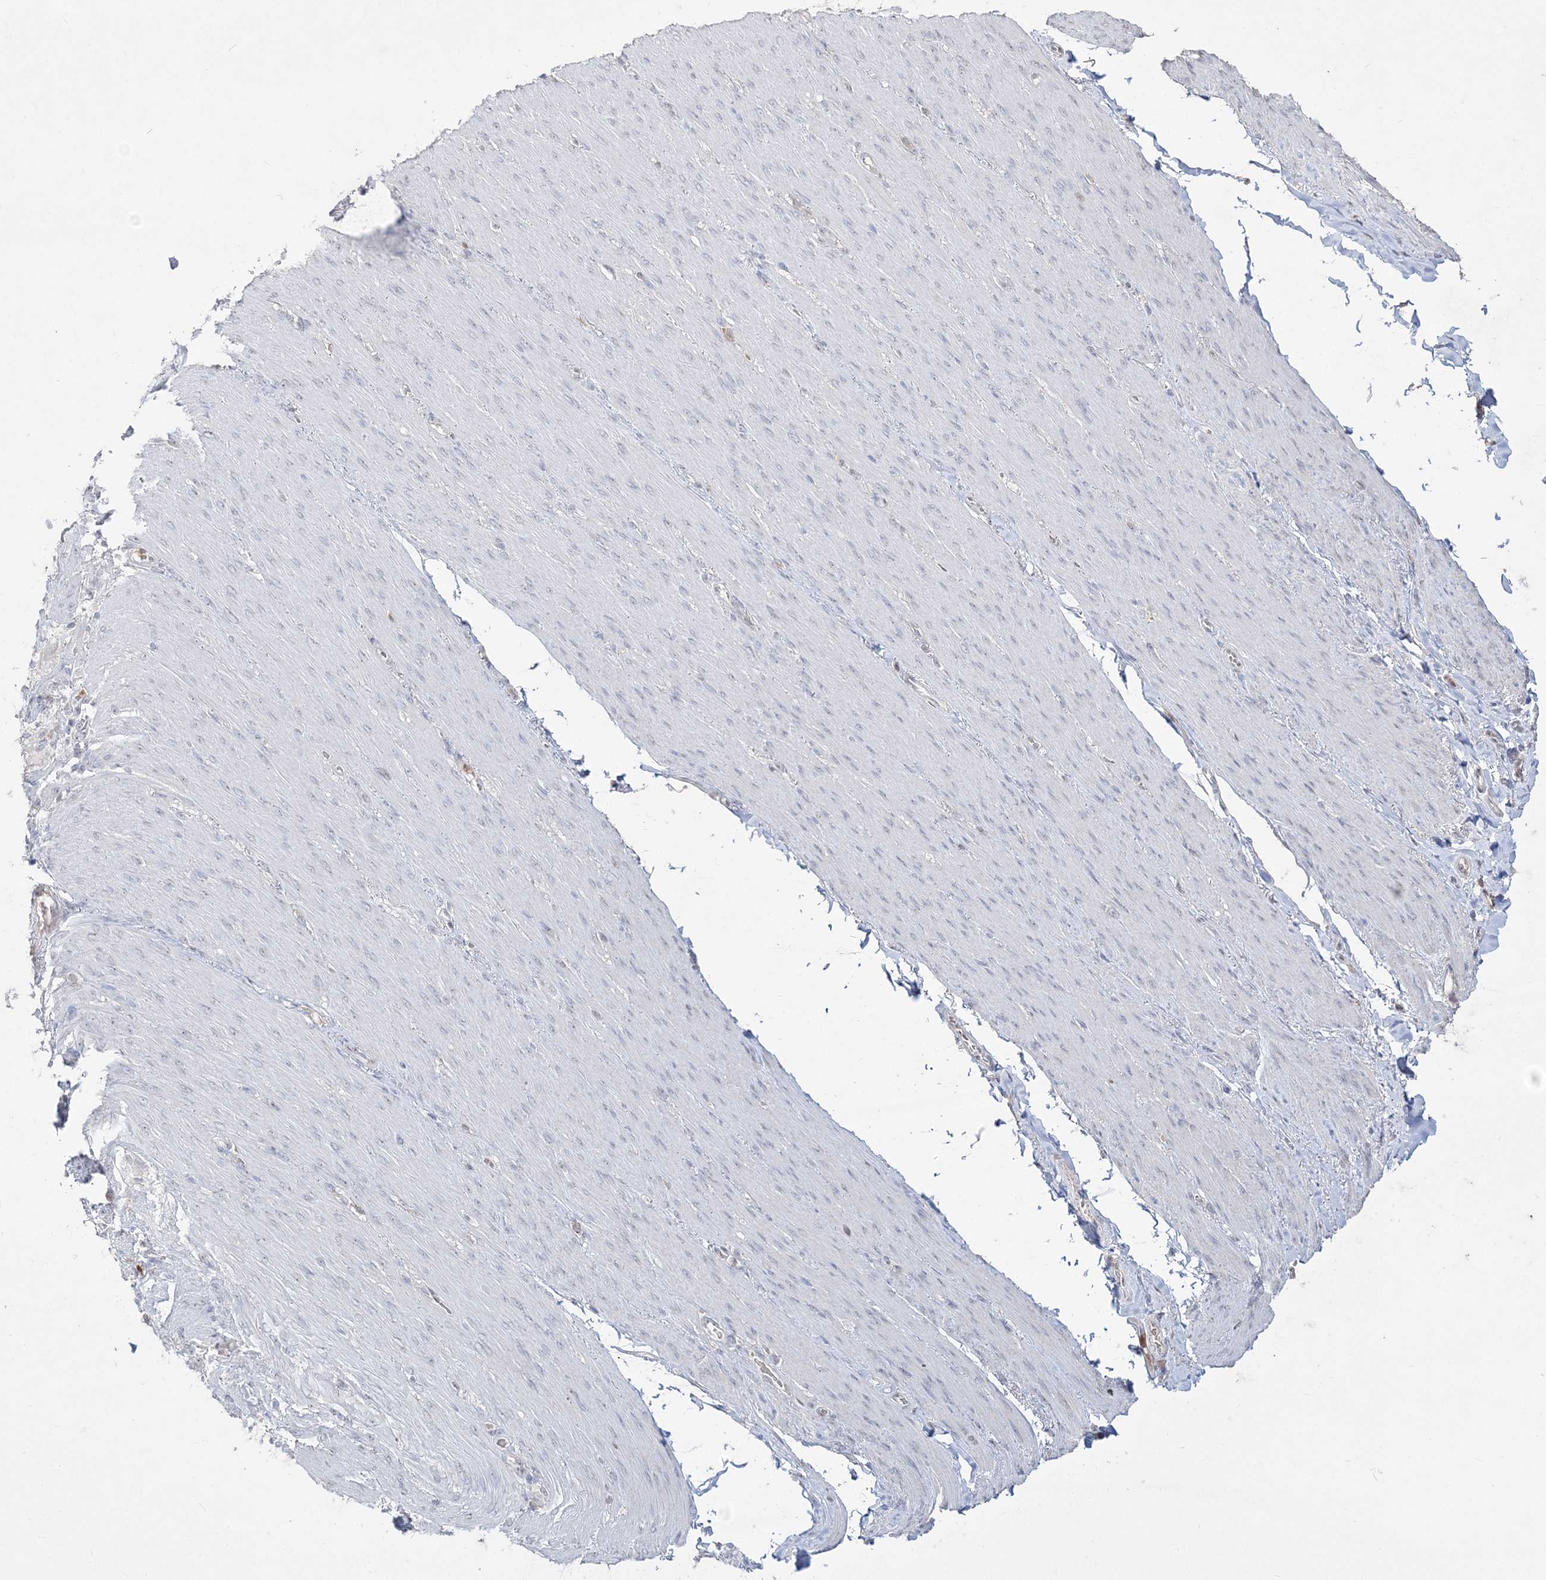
{"staining": {"intensity": "negative", "quantity": "none", "location": "none"}, "tissue": "adipose tissue", "cell_type": "Adipocytes", "image_type": "normal", "snomed": [{"axis": "morphology", "description": "Normal tissue, NOS"}, {"axis": "topography", "description": "Colon"}, {"axis": "topography", "description": "Peripheral nerve tissue"}], "caption": "Normal adipose tissue was stained to show a protein in brown. There is no significant staining in adipocytes. Nuclei are stained in blue.", "gene": "NOP16", "patient": {"sex": "female", "age": 61}}